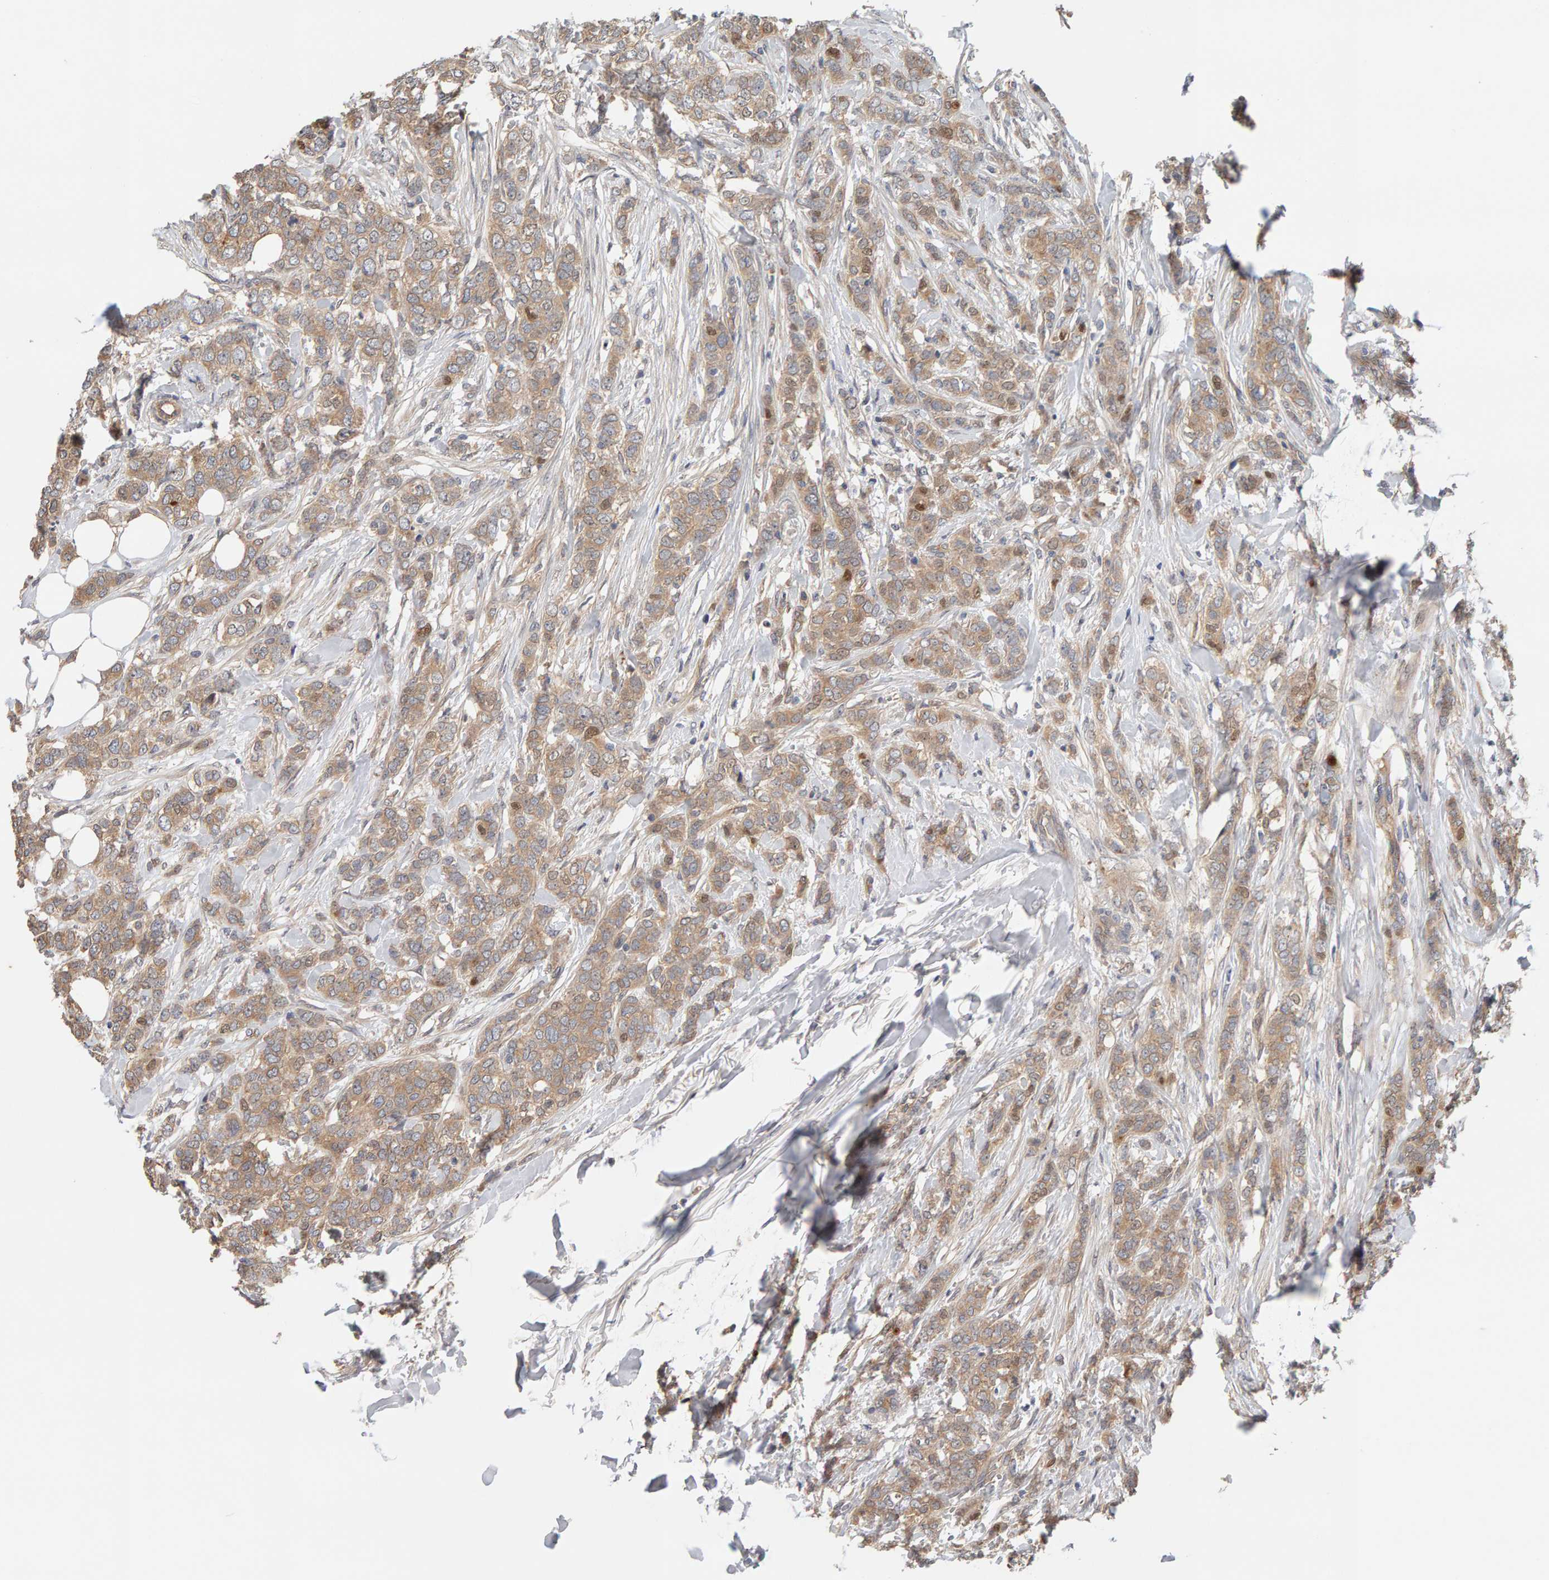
{"staining": {"intensity": "weak", "quantity": ">75%", "location": "cytoplasmic/membranous"}, "tissue": "breast cancer", "cell_type": "Tumor cells", "image_type": "cancer", "snomed": [{"axis": "morphology", "description": "Lobular carcinoma"}, {"axis": "topography", "description": "Skin"}, {"axis": "topography", "description": "Breast"}], "caption": "This micrograph displays breast lobular carcinoma stained with immunohistochemistry to label a protein in brown. The cytoplasmic/membranous of tumor cells show weak positivity for the protein. Nuclei are counter-stained blue.", "gene": "PPP1R16A", "patient": {"sex": "female", "age": 46}}